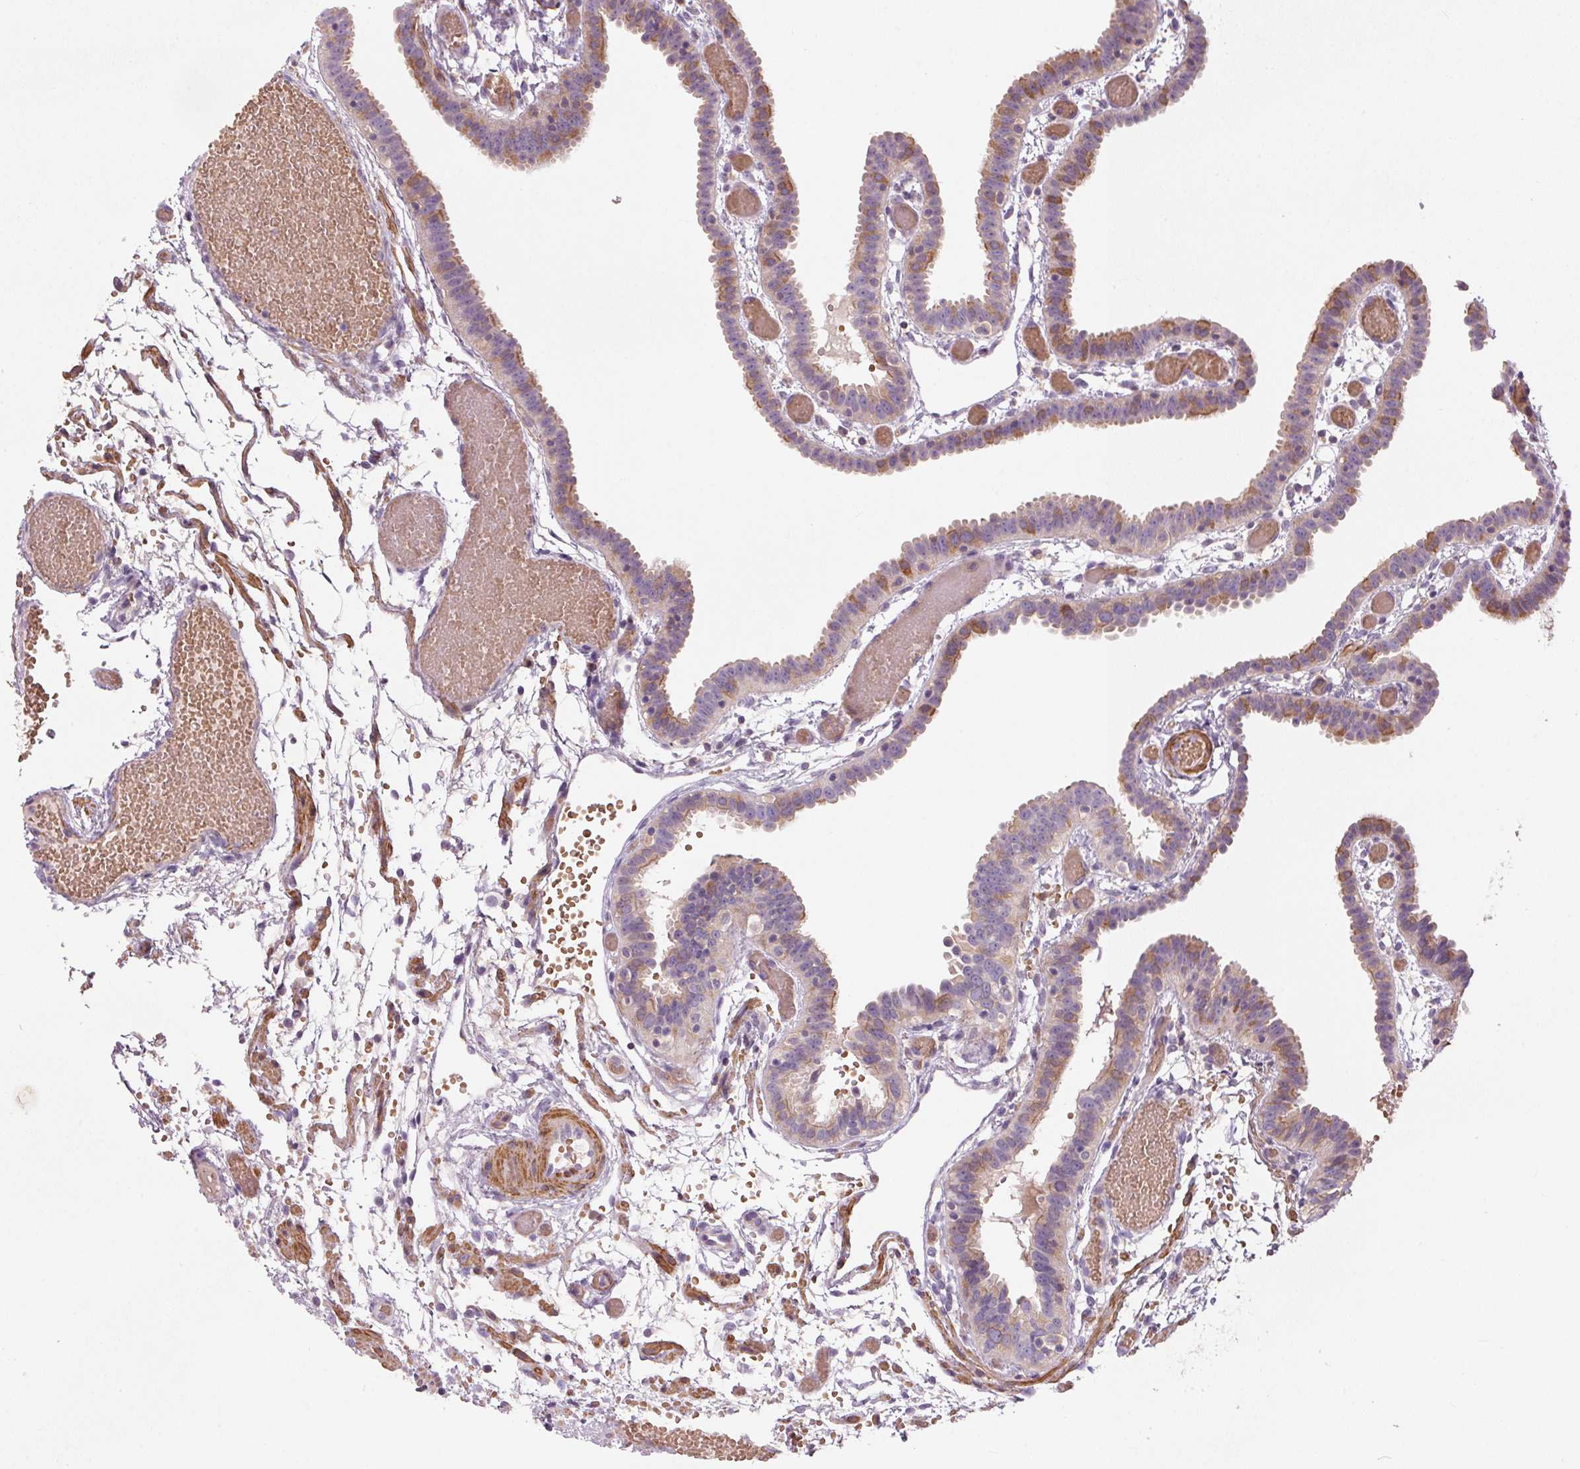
{"staining": {"intensity": "weak", "quantity": "25%-75%", "location": "cytoplasmic/membranous"}, "tissue": "fallopian tube", "cell_type": "Glandular cells", "image_type": "normal", "snomed": [{"axis": "morphology", "description": "Normal tissue, NOS"}, {"axis": "topography", "description": "Fallopian tube"}], "caption": "Approximately 25%-75% of glandular cells in benign human fallopian tube reveal weak cytoplasmic/membranous protein staining as visualized by brown immunohistochemical staining.", "gene": "KCNK15", "patient": {"sex": "female", "age": 37}}